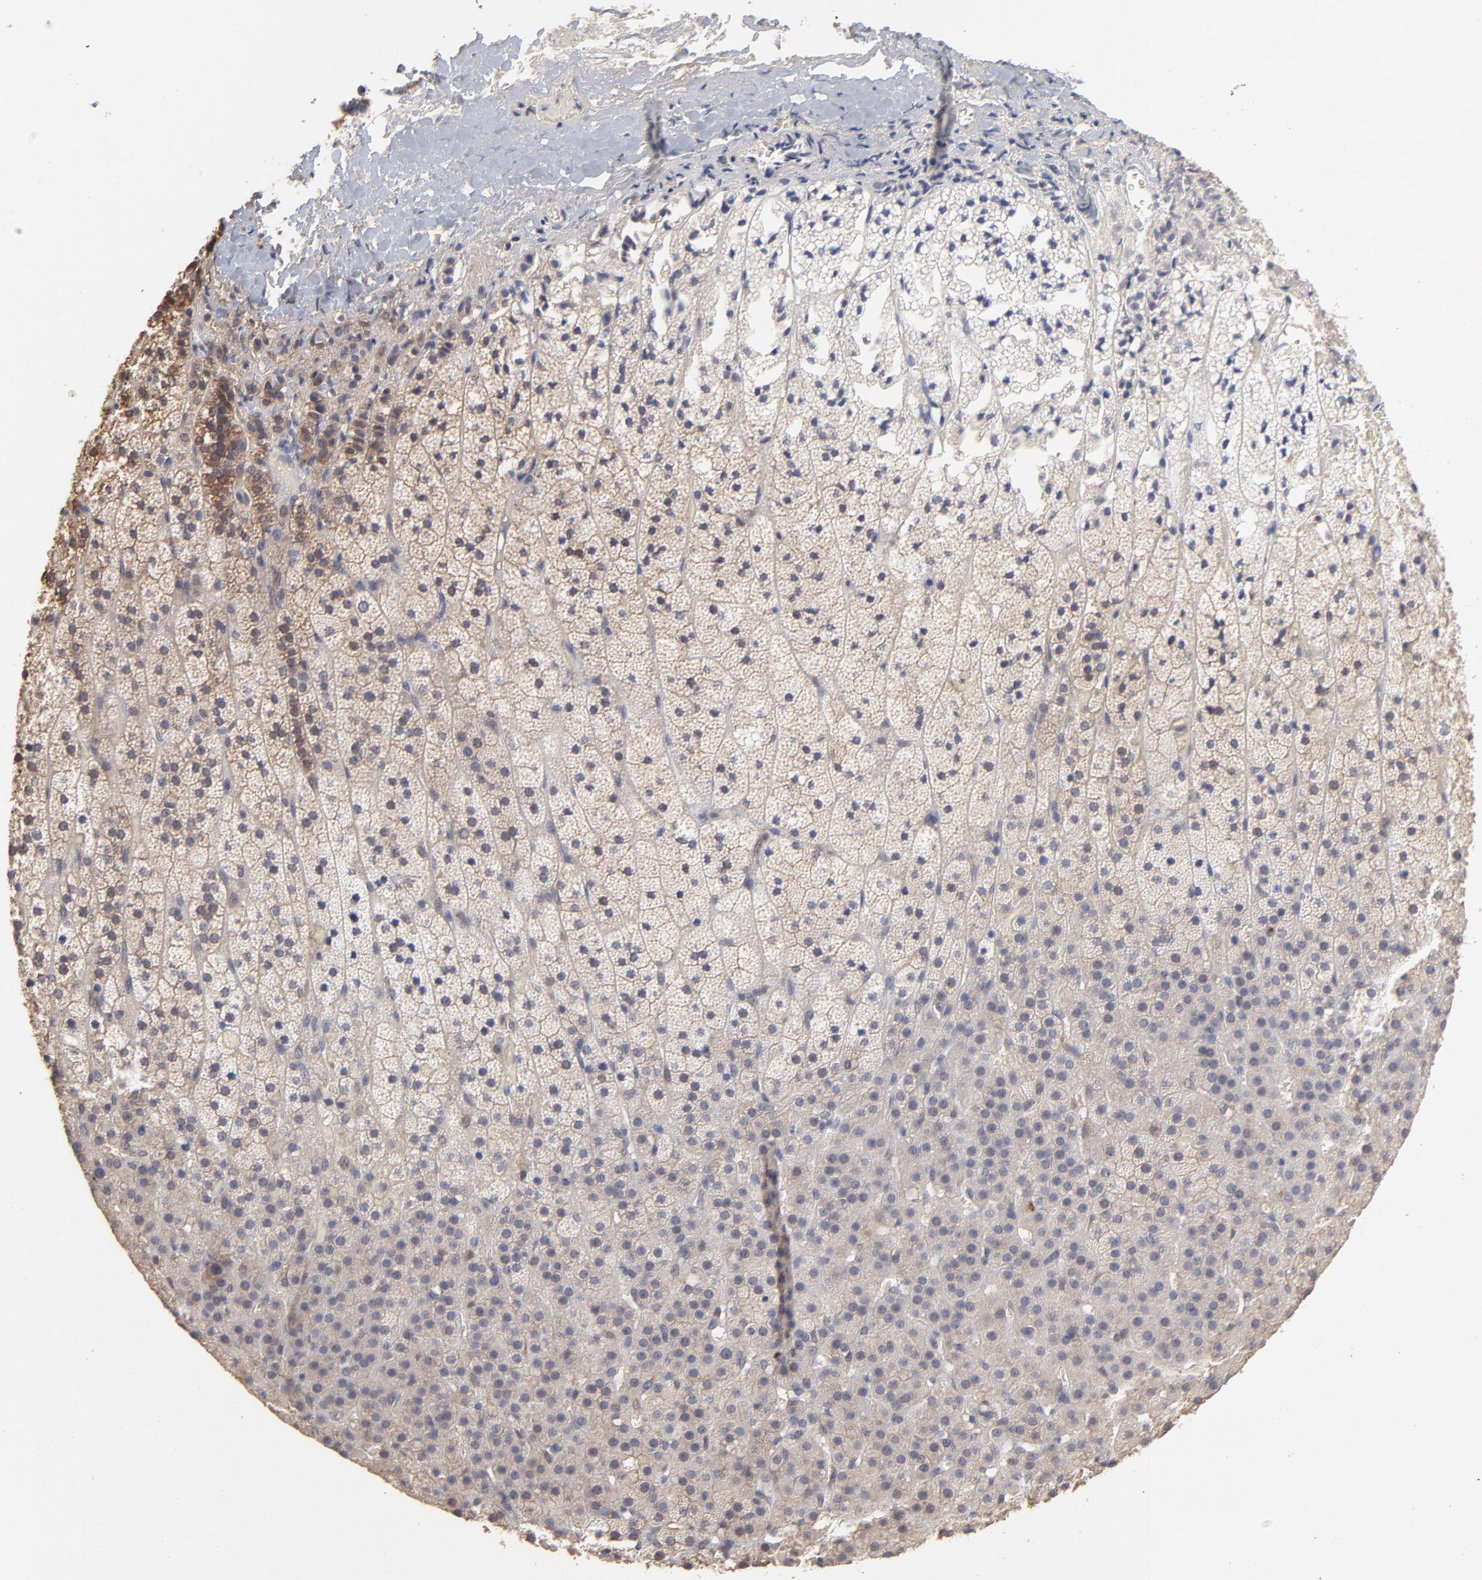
{"staining": {"intensity": "weak", "quantity": ">75%", "location": "cytoplasmic/membranous"}, "tissue": "adrenal gland", "cell_type": "Glandular cells", "image_type": "normal", "snomed": [{"axis": "morphology", "description": "Normal tissue, NOS"}, {"axis": "topography", "description": "Adrenal gland"}], "caption": "Protein analysis of unremarkable adrenal gland demonstrates weak cytoplasmic/membranous expression in about >75% of glandular cells.", "gene": "TANGO2", "patient": {"sex": "male", "age": 35}}